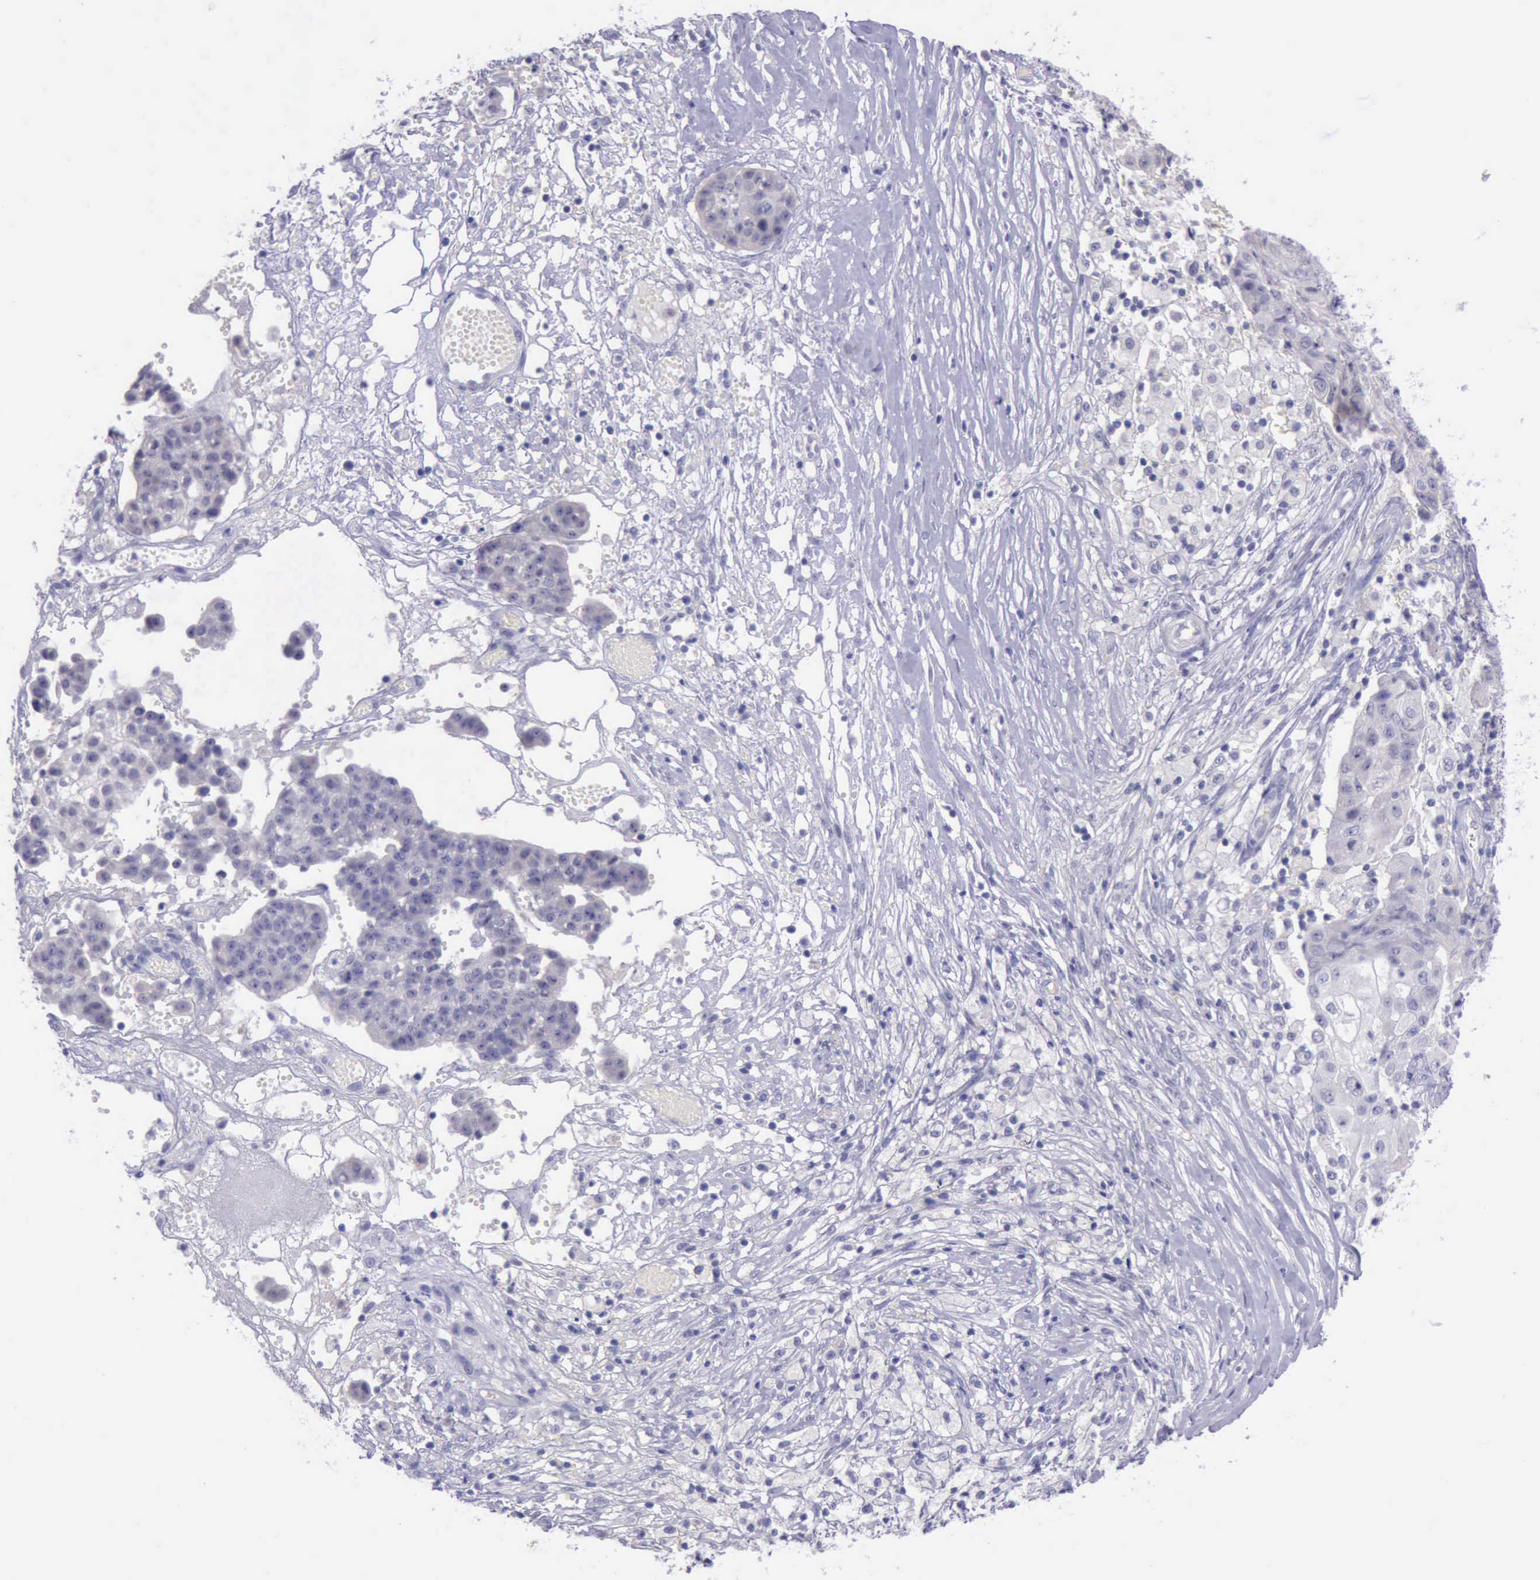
{"staining": {"intensity": "negative", "quantity": "none", "location": "none"}, "tissue": "ovarian cancer", "cell_type": "Tumor cells", "image_type": "cancer", "snomed": [{"axis": "morphology", "description": "Carcinoma, endometroid"}, {"axis": "topography", "description": "Ovary"}], "caption": "Tumor cells are negative for brown protein staining in endometroid carcinoma (ovarian).", "gene": "LRFN5", "patient": {"sex": "female", "age": 42}}